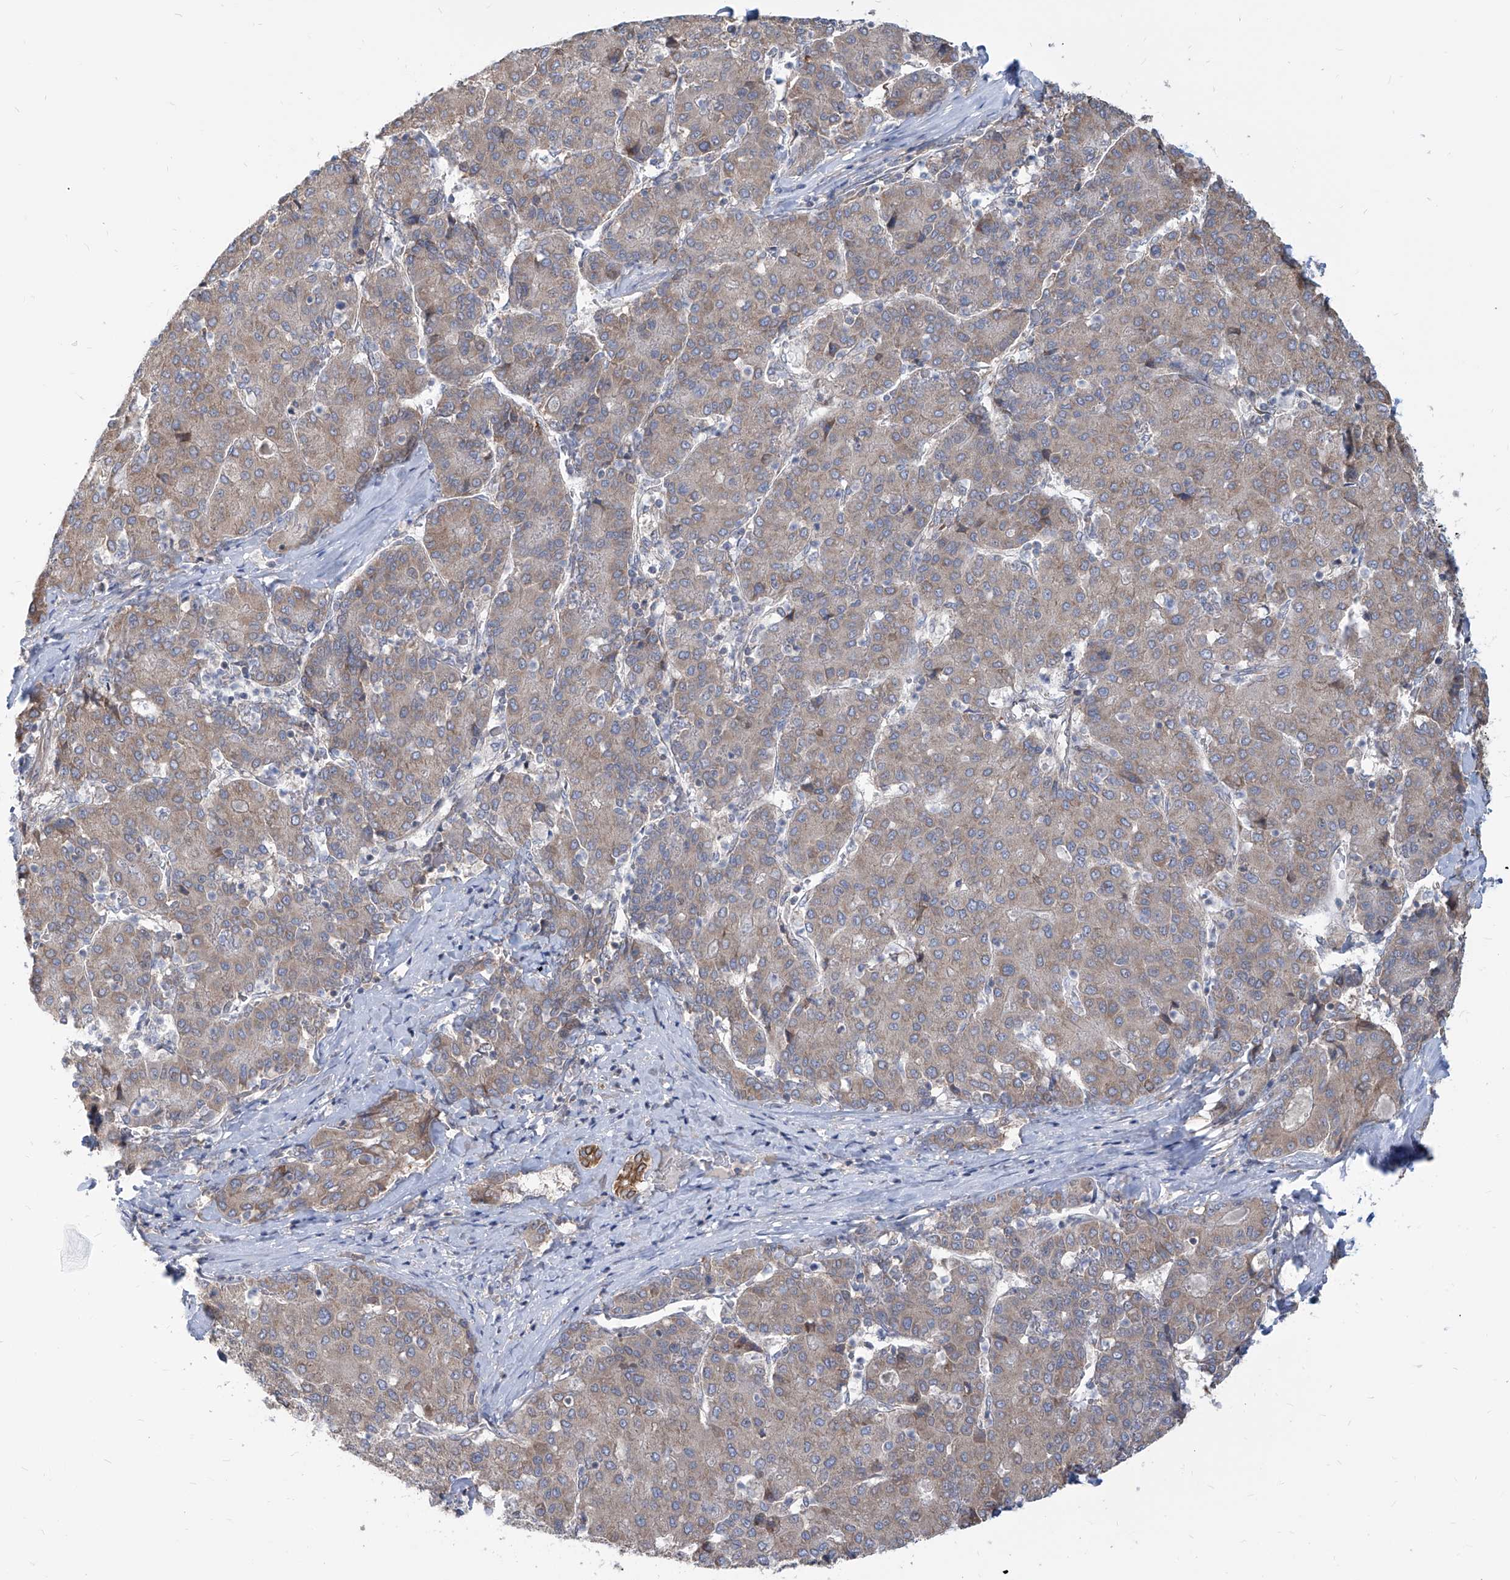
{"staining": {"intensity": "weak", "quantity": "25%-75%", "location": "cytoplasmic/membranous"}, "tissue": "liver cancer", "cell_type": "Tumor cells", "image_type": "cancer", "snomed": [{"axis": "morphology", "description": "Carcinoma, Hepatocellular, NOS"}, {"axis": "topography", "description": "Liver"}], "caption": "Protein analysis of liver cancer (hepatocellular carcinoma) tissue demonstrates weak cytoplasmic/membranous expression in approximately 25%-75% of tumor cells. (brown staining indicates protein expression, while blue staining denotes nuclei).", "gene": "FAM83B", "patient": {"sex": "male", "age": 65}}